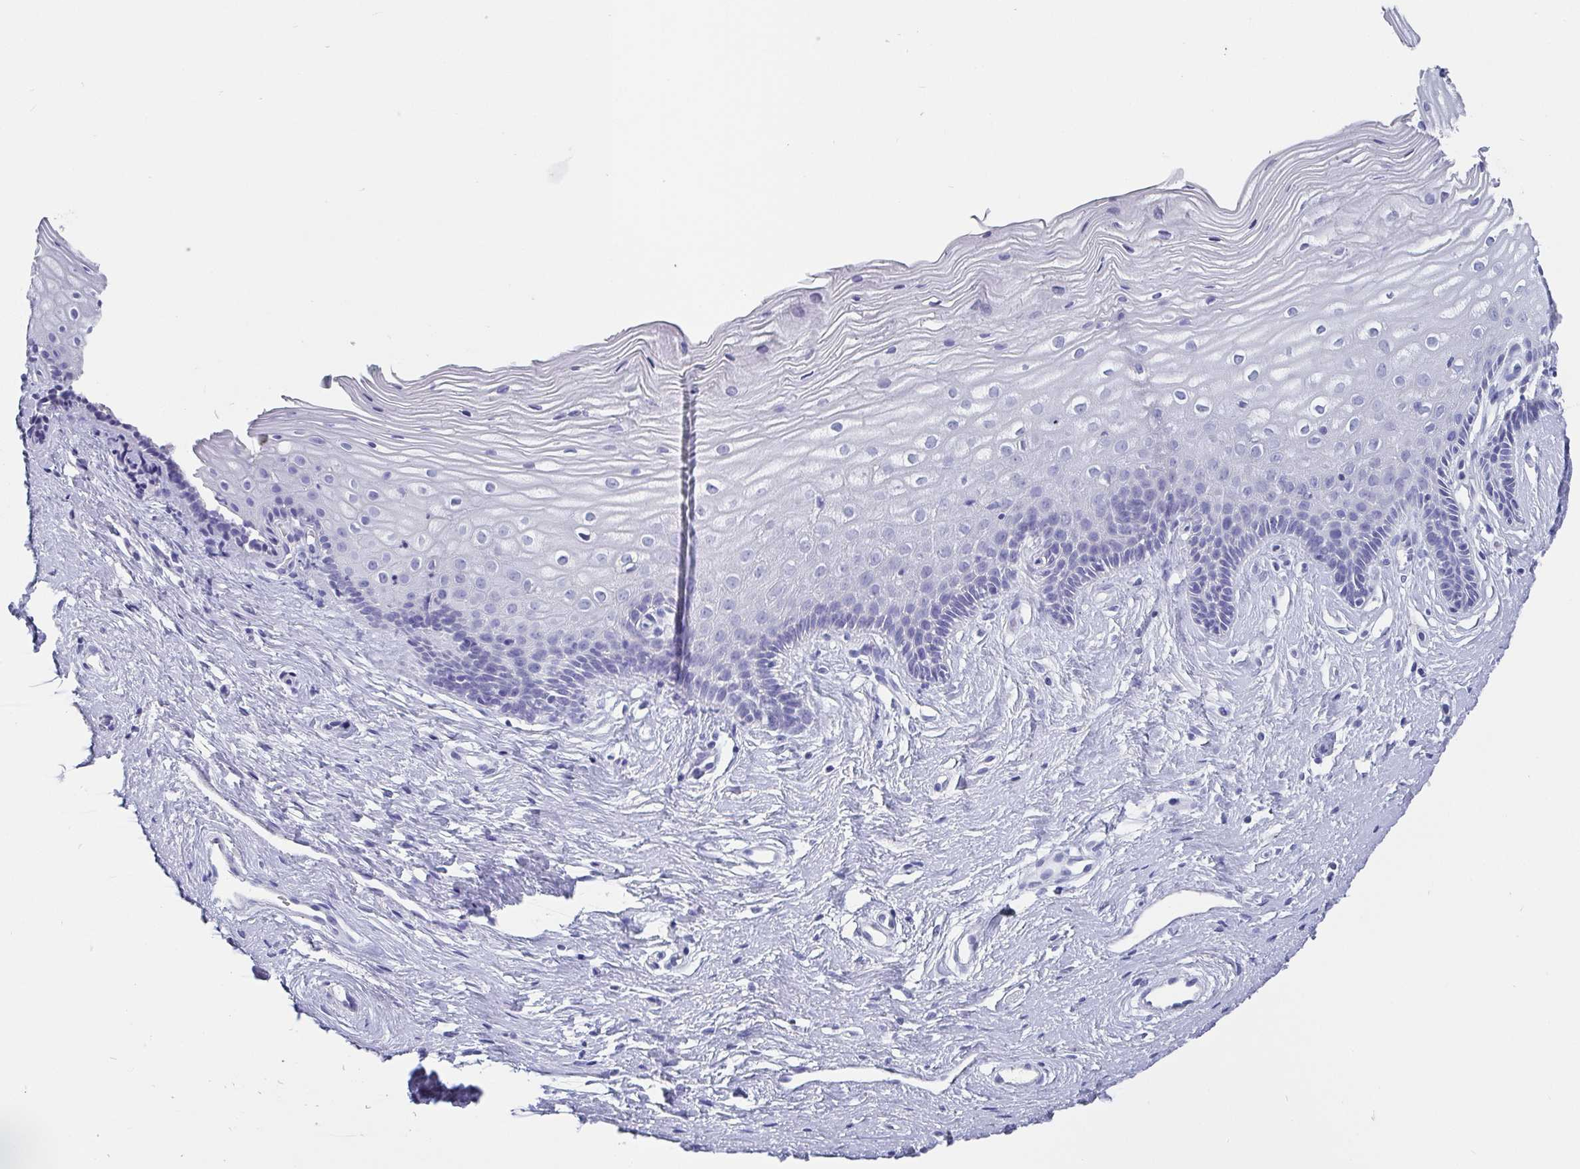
{"staining": {"intensity": "negative", "quantity": "none", "location": "none"}, "tissue": "cervix", "cell_type": "Glandular cells", "image_type": "normal", "snomed": [{"axis": "morphology", "description": "Normal tissue, NOS"}, {"axis": "topography", "description": "Cervix"}], "caption": "Human cervix stained for a protein using IHC demonstrates no expression in glandular cells.", "gene": "SCGN", "patient": {"sex": "female", "age": 40}}